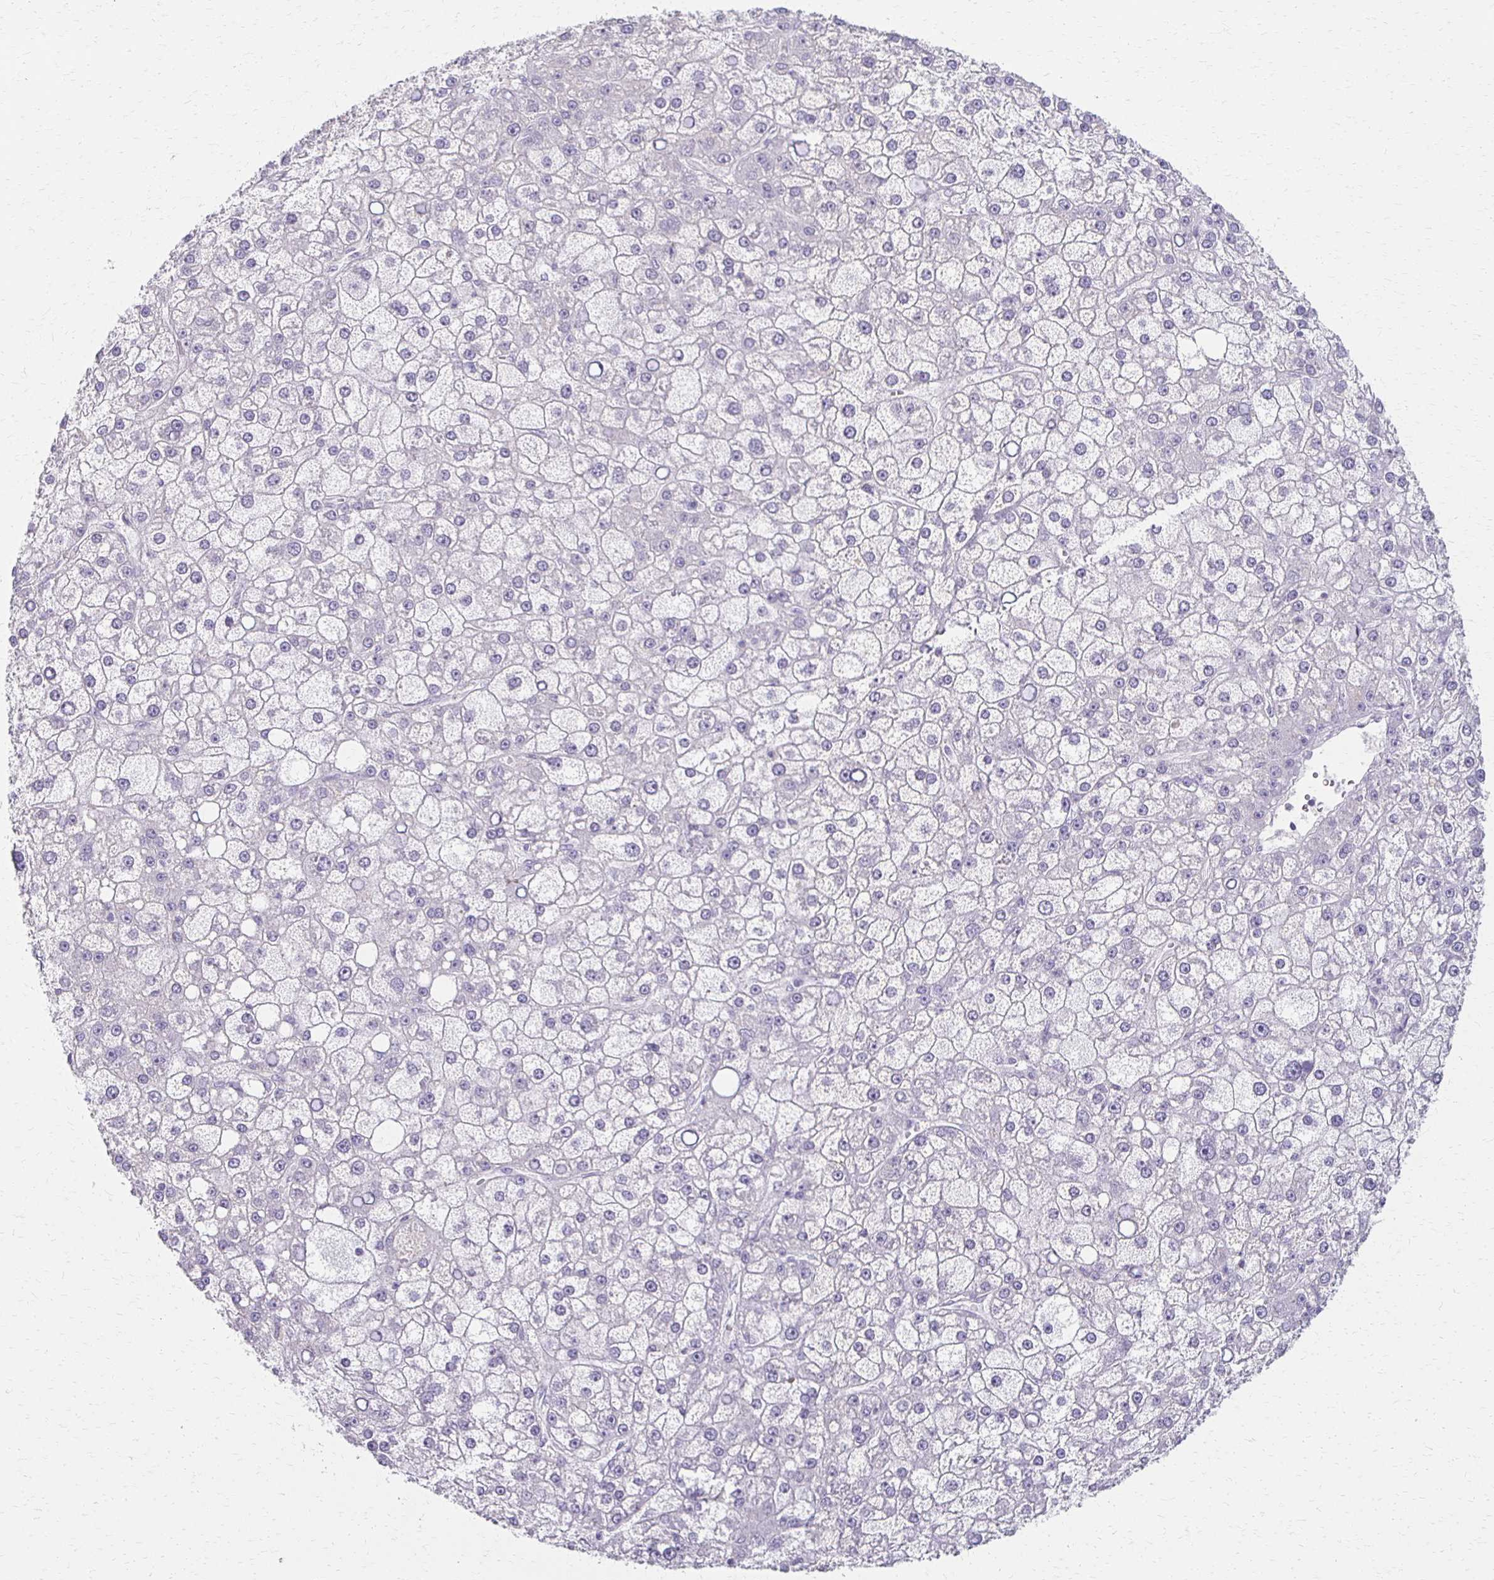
{"staining": {"intensity": "negative", "quantity": "none", "location": "none"}, "tissue": "liver cancer", "cell_type": "Tumor cells", "image_type": "cancer", "snomed": [{"axis": "morphology", "description": "Carcinoma, Hepatocellular, NOS"}, {"axis": "topography", "description": "Liver"}], "caption": "Tumor cells show no significant expression in liver cancer.", "gene": "FOXO4", "patient": {"sex": "male", "age": 67}}